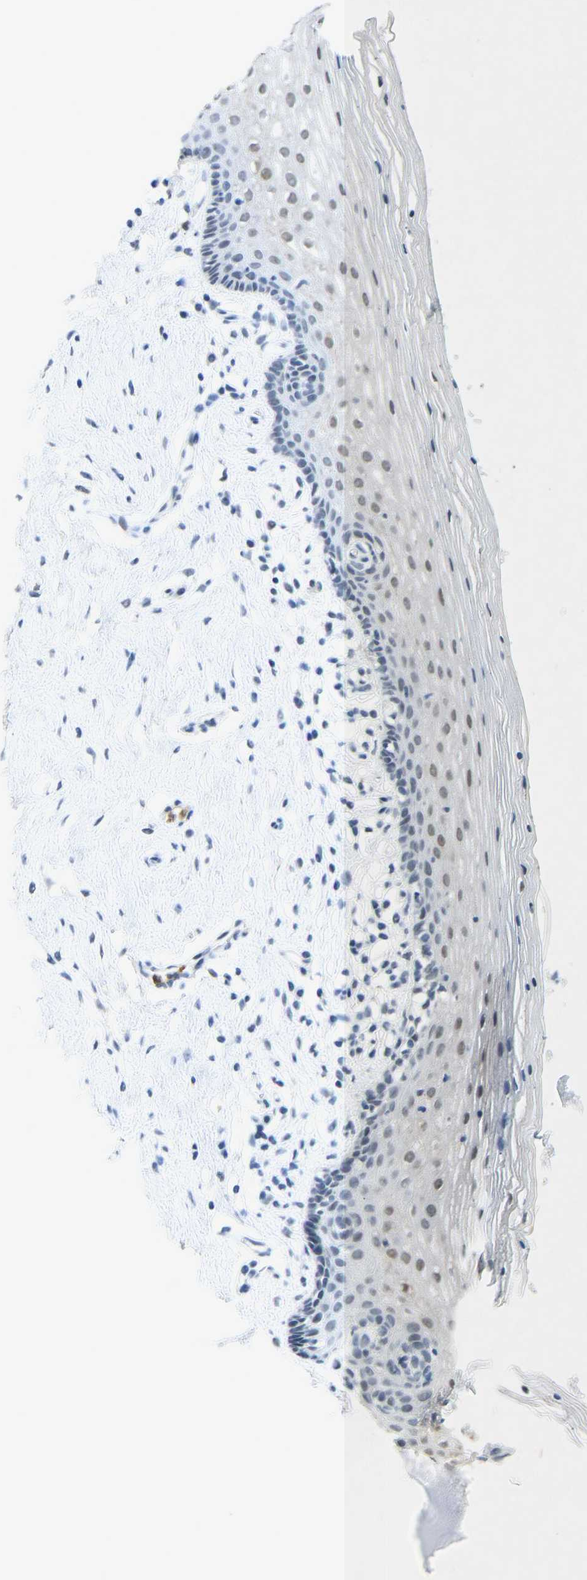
{"staining": {"intensity": "negative", "quantity": "none", "location": "none"}, "tissue": "vagina", "cell_type": "Squamous epithelial cells", "image_type": "normal", "snomed": [{"axis": "morphology", "description": "Normal tissue, NOS"}, {"axis": "topography", "description": "Vagina"}], "caption": "Immunohistochemical staining of unremarkable vagina displays no significant positivity in squamous epithelial cells. (DAB (3,3'-diaminobenzidine) IHC, high magnification).", "gene": "TXNDC2", "patient": {"sex": "female", "age": 32}}